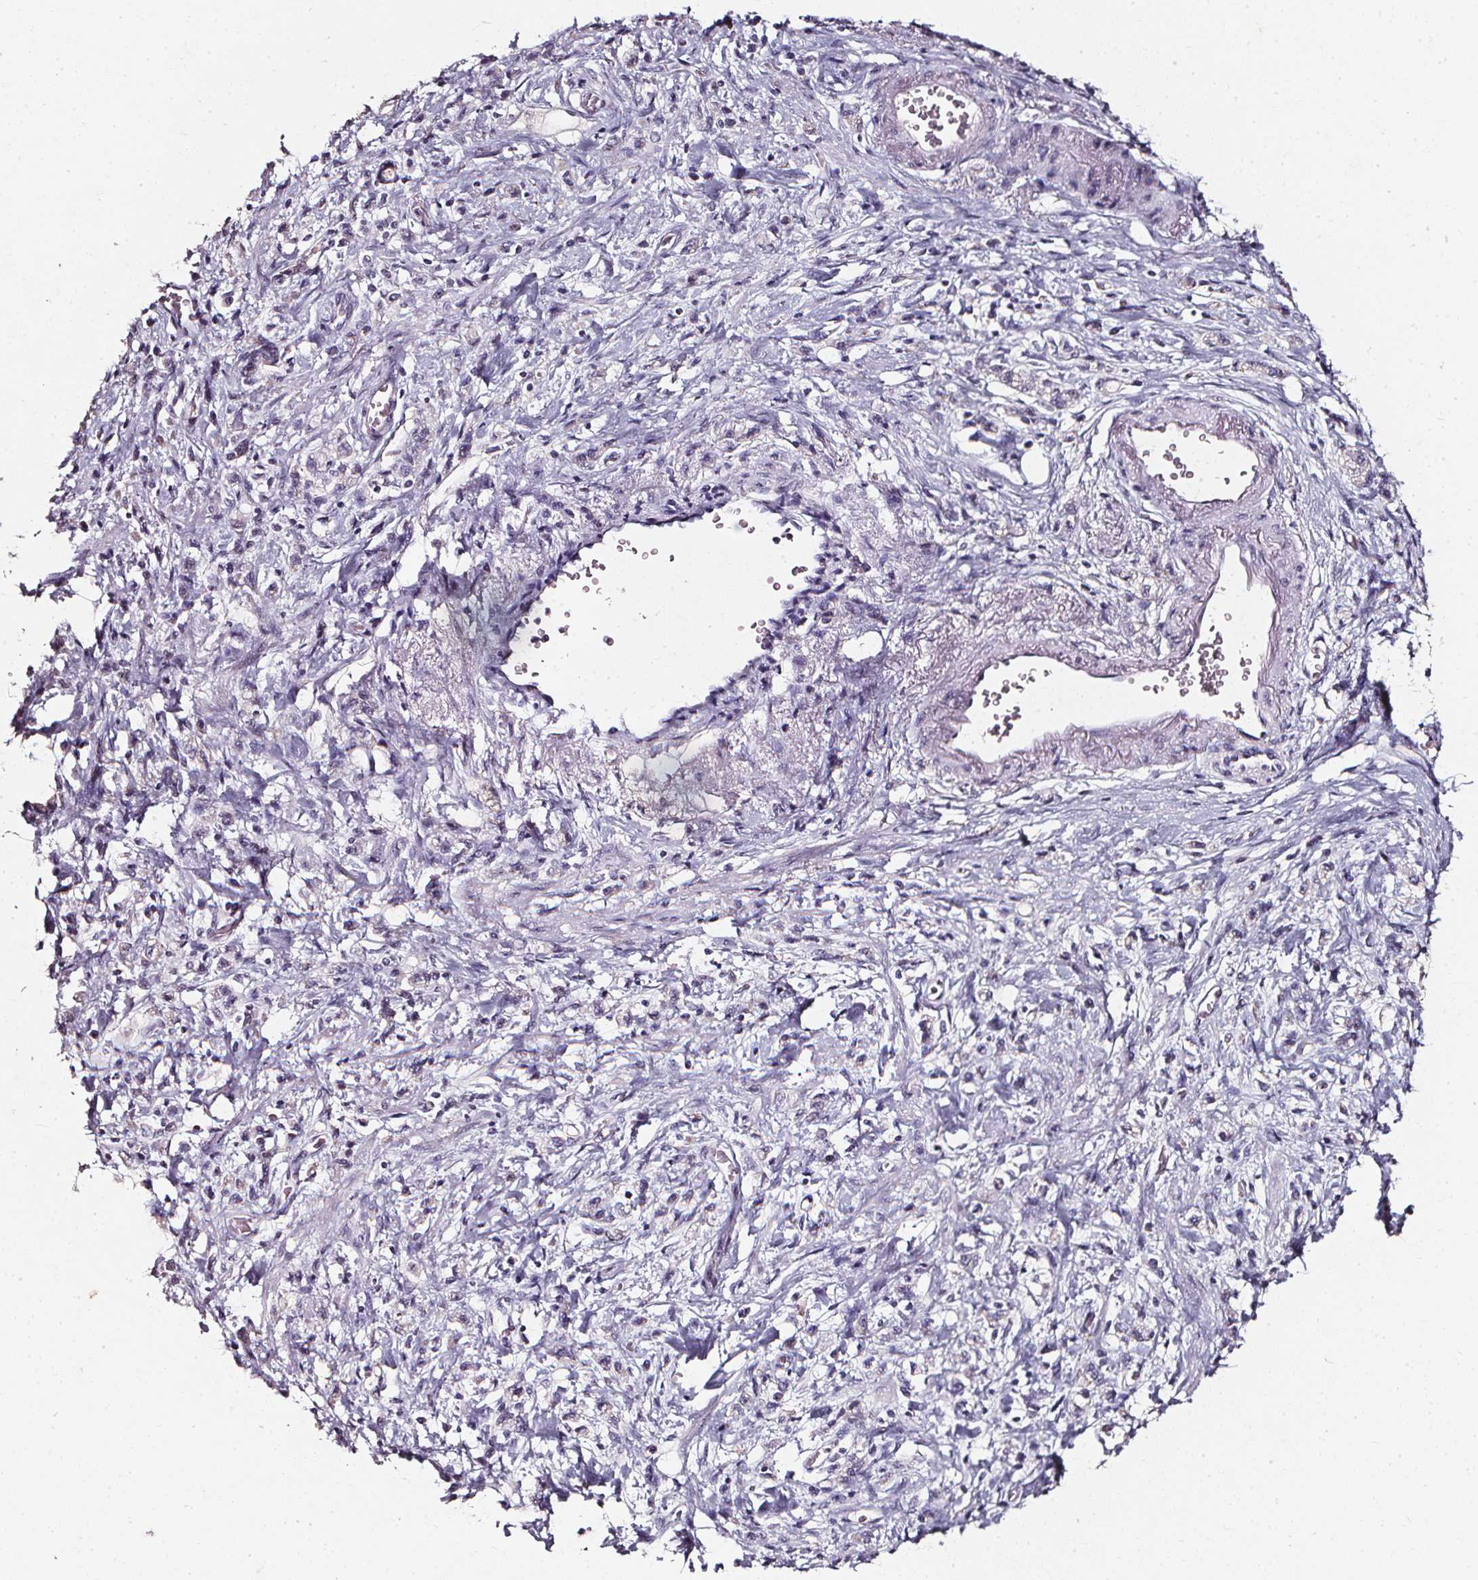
{"staining": {"intensity": "negative", "quantity": "none", "location": "none"}, "tissue": "stomach cancer", "cell_type": "Tumor cells", "image_type": "cancer", "snomed": [{"axis": "morphology", "description": "Adenocarcinoma, NOS"}, {"axis": "topography", "description": "Stomach"}], "caption": "Tumor cells show no significant protein positivity in adenocarcinoma (stomach).", "gene": "DEFA5", "patient": {"sex": "male", "age": 77}}